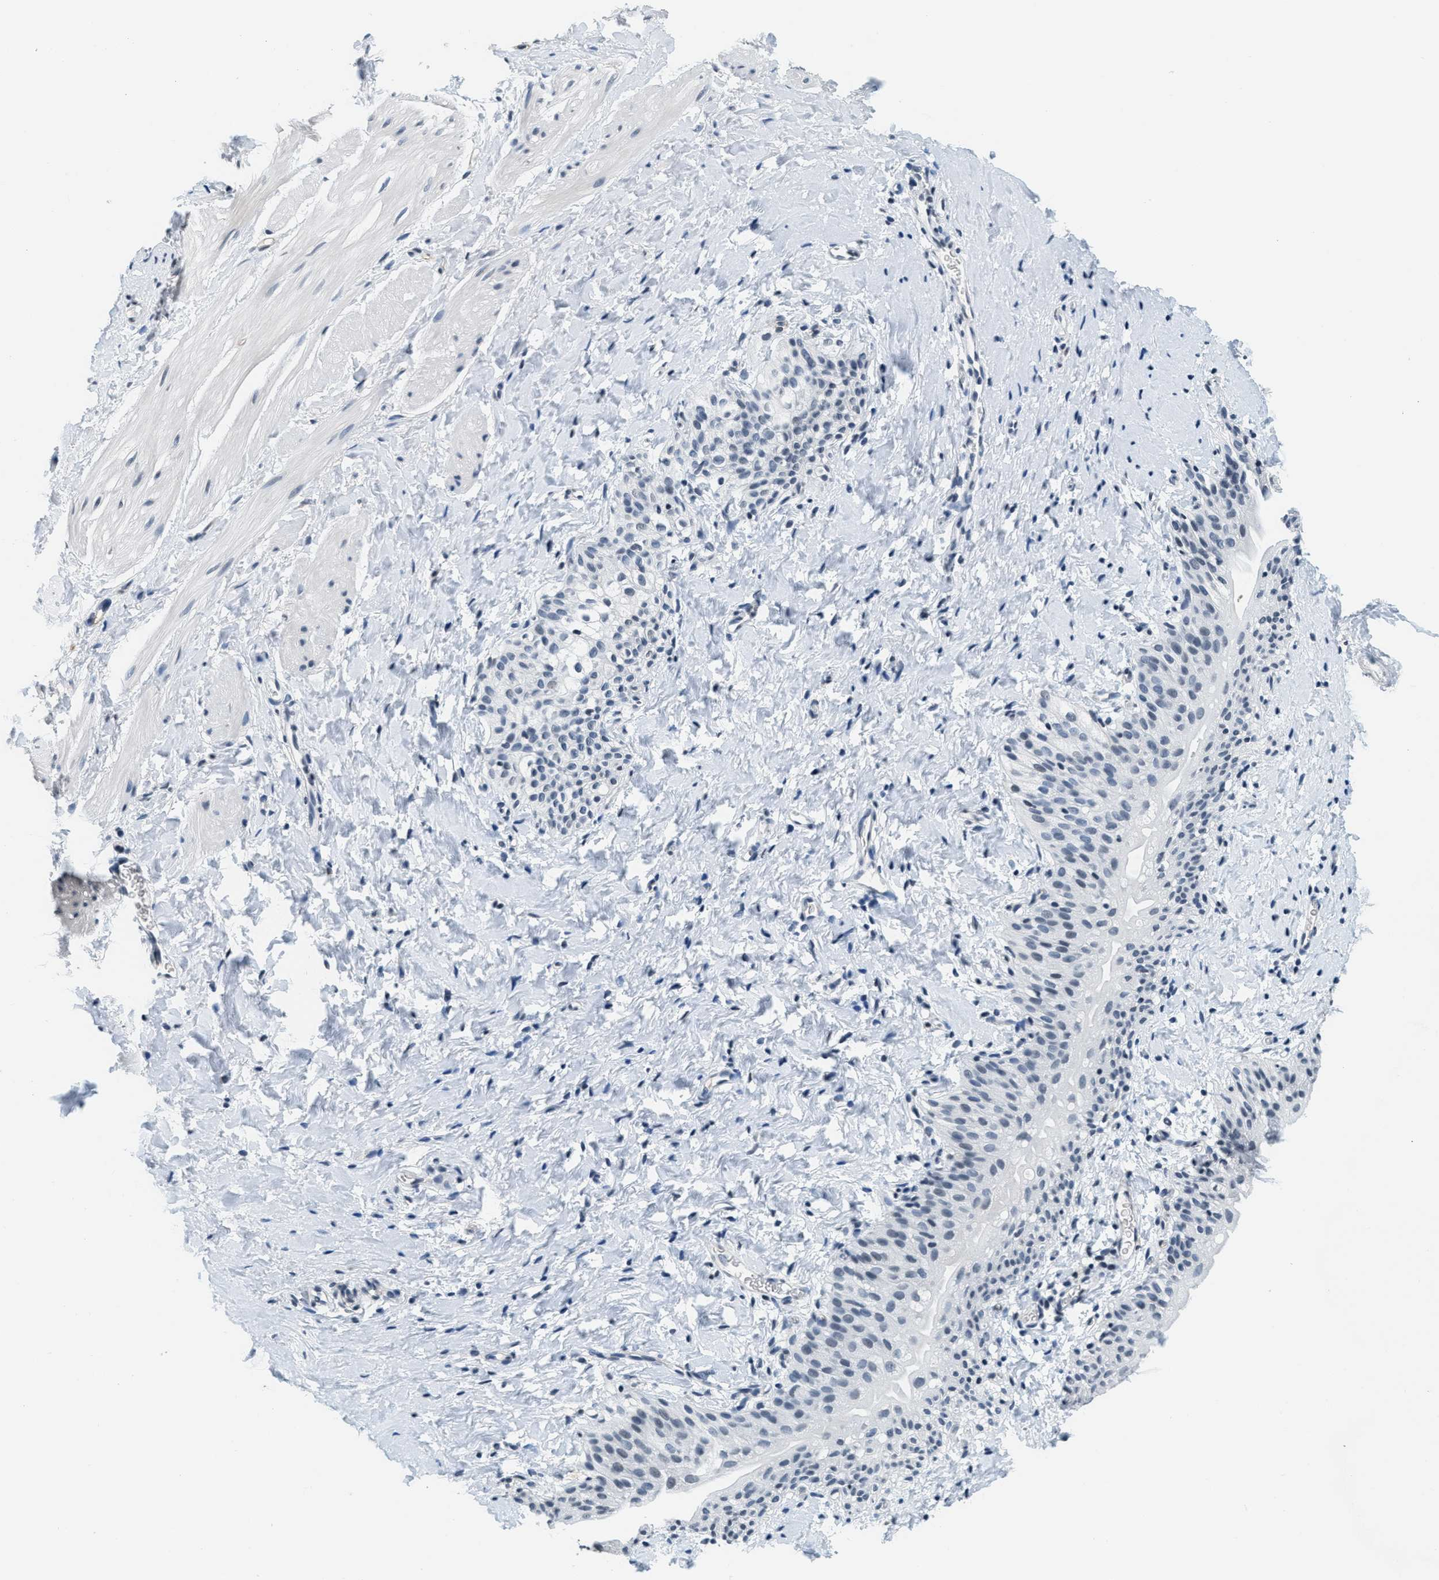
{"staining": {"intensity": "negative", "quantity": "none", "location": "none"}, "tissue": "smooth muscle", "cell_type": "Smooth muscle cells", "image_type": "normal", "snomed": [{"axis": "morphology", "description": "Normal tissue, NOS"}, {"axis": "topography", "description": "Smooth muscle"}], "caption": "Image shows no protein expression in smooth muscle cells of normal smooth muscle. (Immunohistochemistry (ihc), brightfield microscopy, high magnification).", "gene": "CA4", "patient": {"sex": "male", "age": 16}}